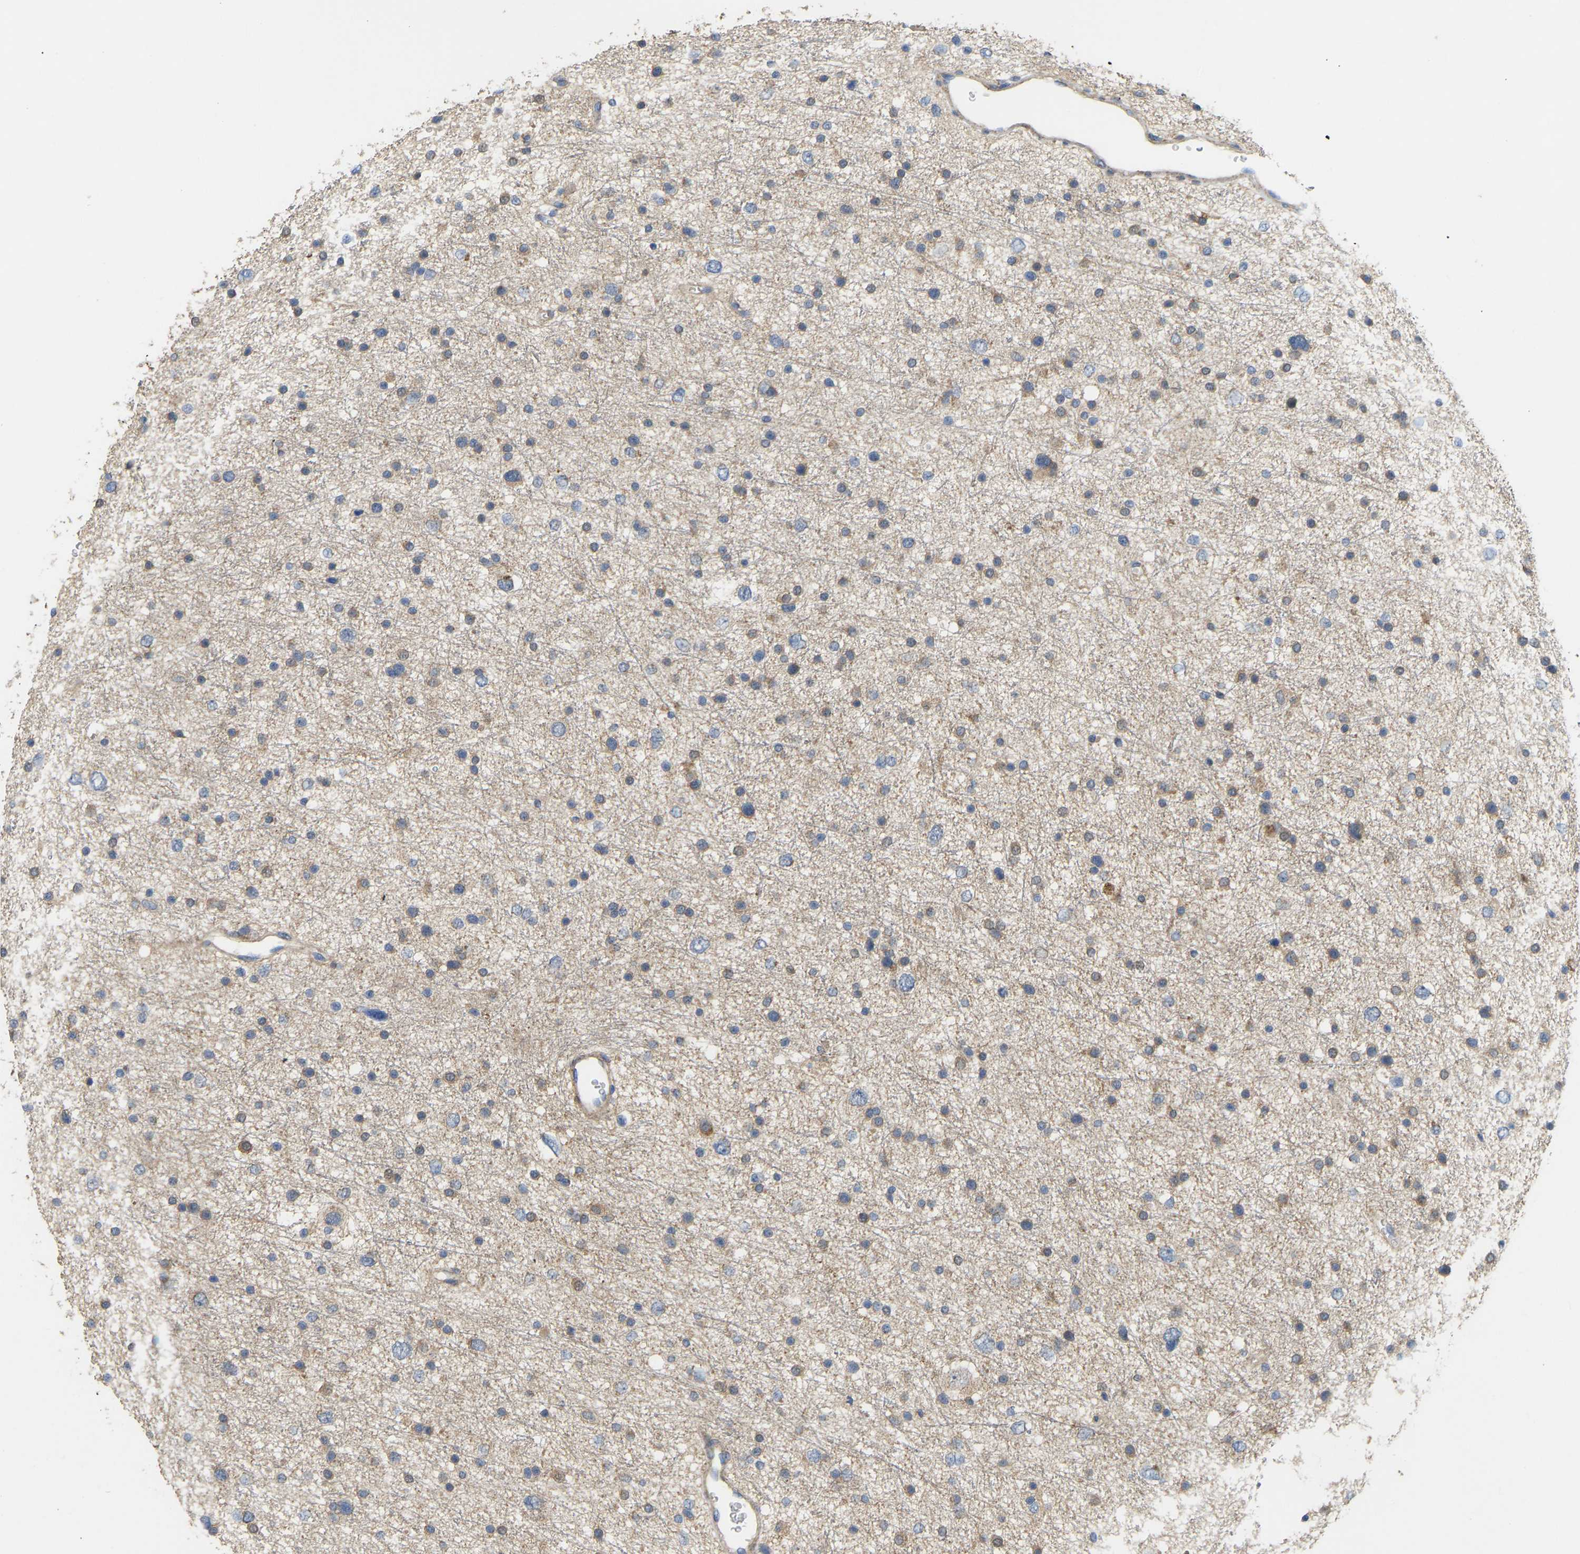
{"staining": {"intensity": "weak", "quantity": "25%-75%", "location": "cytoplasmic/membranous"}, "tissue": "glioma", "cell_type": "Tumor cells", "image_type": "cancer", "snomed": [{"axis": "morphology", "description": "Glioma, malignant, Low grade"}, {"axis": "topography", "description": "Brain"}], "caption": "Weak cytoplasmic/membranous staining for a protein is appreciated in approximately 25%-75% of tumor cells of glioma using immunohistochemistry.", "gene": "HACD2", "patient": {"sex": "female", "age": 37}}